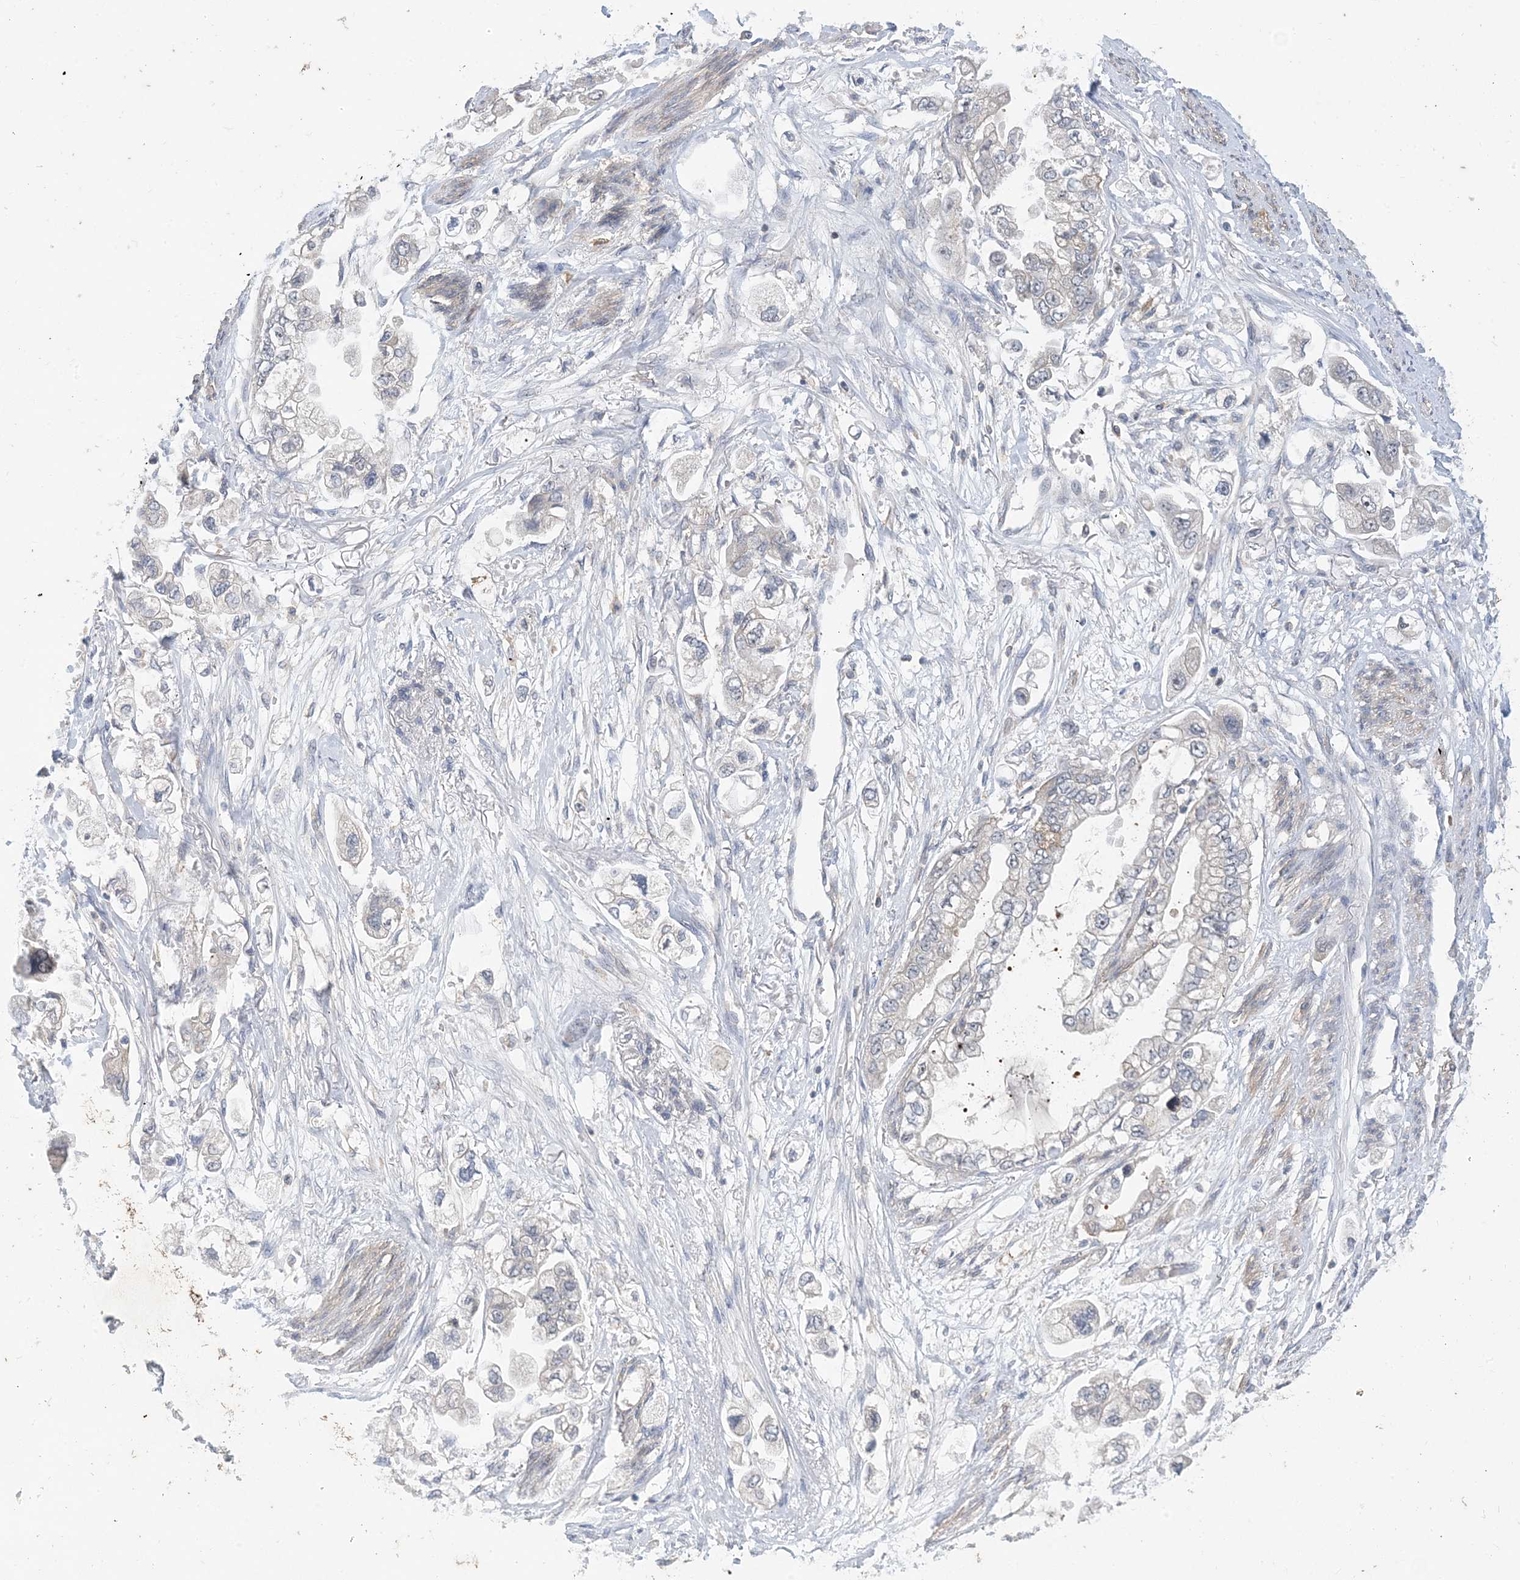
{"staining": {"intensity": "negative", "quantity": "none", "location": "none"}, "tissue": "stomach cancer", "cell_type": "Tumor cells", "image_type": "cancer", "snomed": [{"axis": "morphology", "description": "Adenocarcinoma, NOS"}, {"axis": "topography", "description": "Stomach"}], "caption": "Tumor cells show no significant protein staining in stomach cancer (adenocarcinoma).", "gene": "AOC1", "patient": {"sex": "male", "age": 62}}